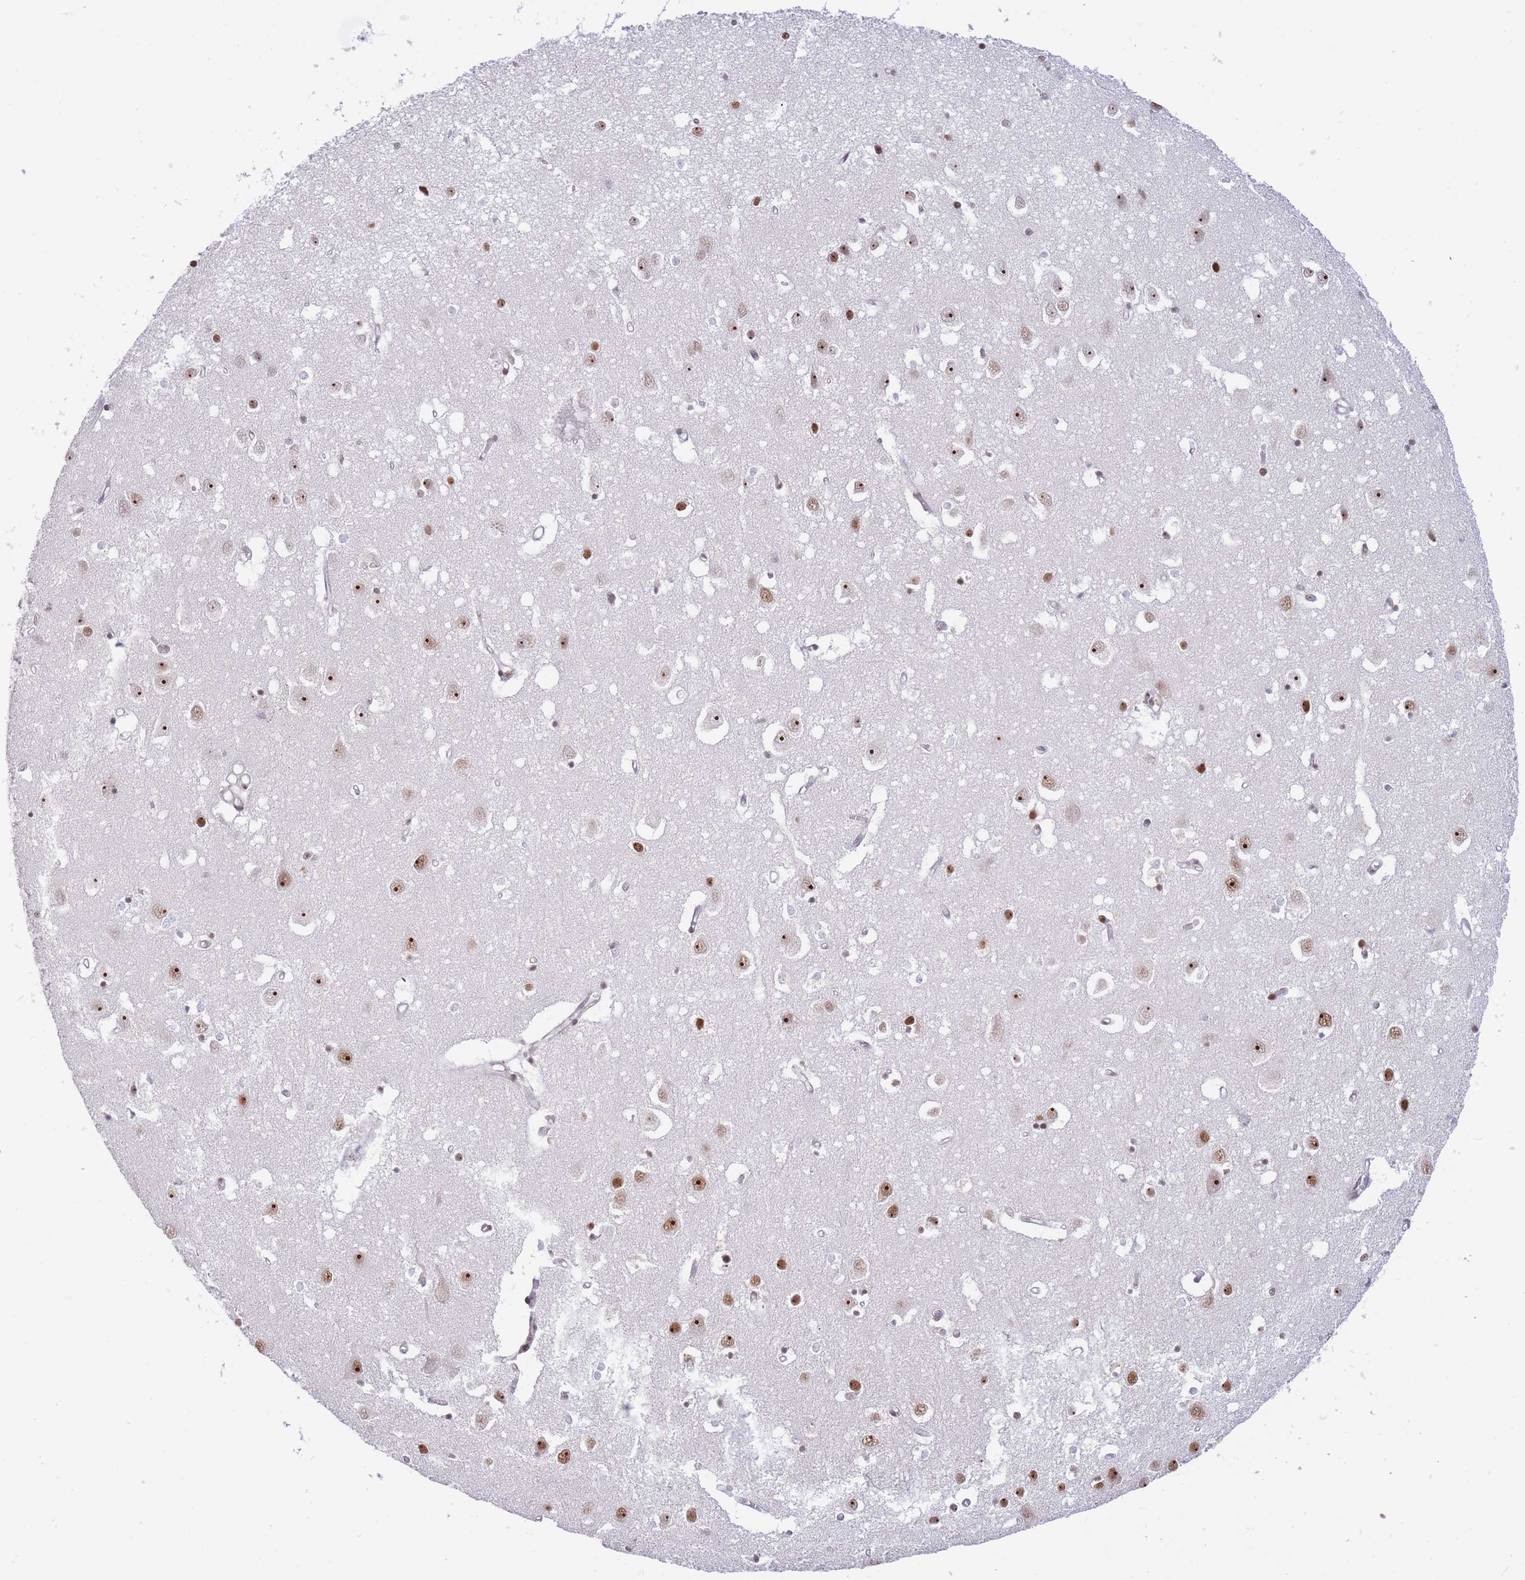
{"staining": {"intensity": "moderate", "quantity": "<25%", "location": "nuclear"}, "tissue": "cerebral cortex", "cell_type": "Endothelial cells", "image_type": "normal", "snomed": [{"axis": "morphology", "description": "Normal tissue, NOS"}, {"axis": "topography", "description": "Cerebral cortex"}], "caption": "Protein analysis of benign cerebral cortex reveals moderate nuclear positivity in approximately <25% of endothelial cells. (DAB (3,3'-diaminobenzidine) IHC, brown staining for protein, blue staining for nuclei).", "gene": "TARBP2", "patient": {"sex": "male", "age": 70}}